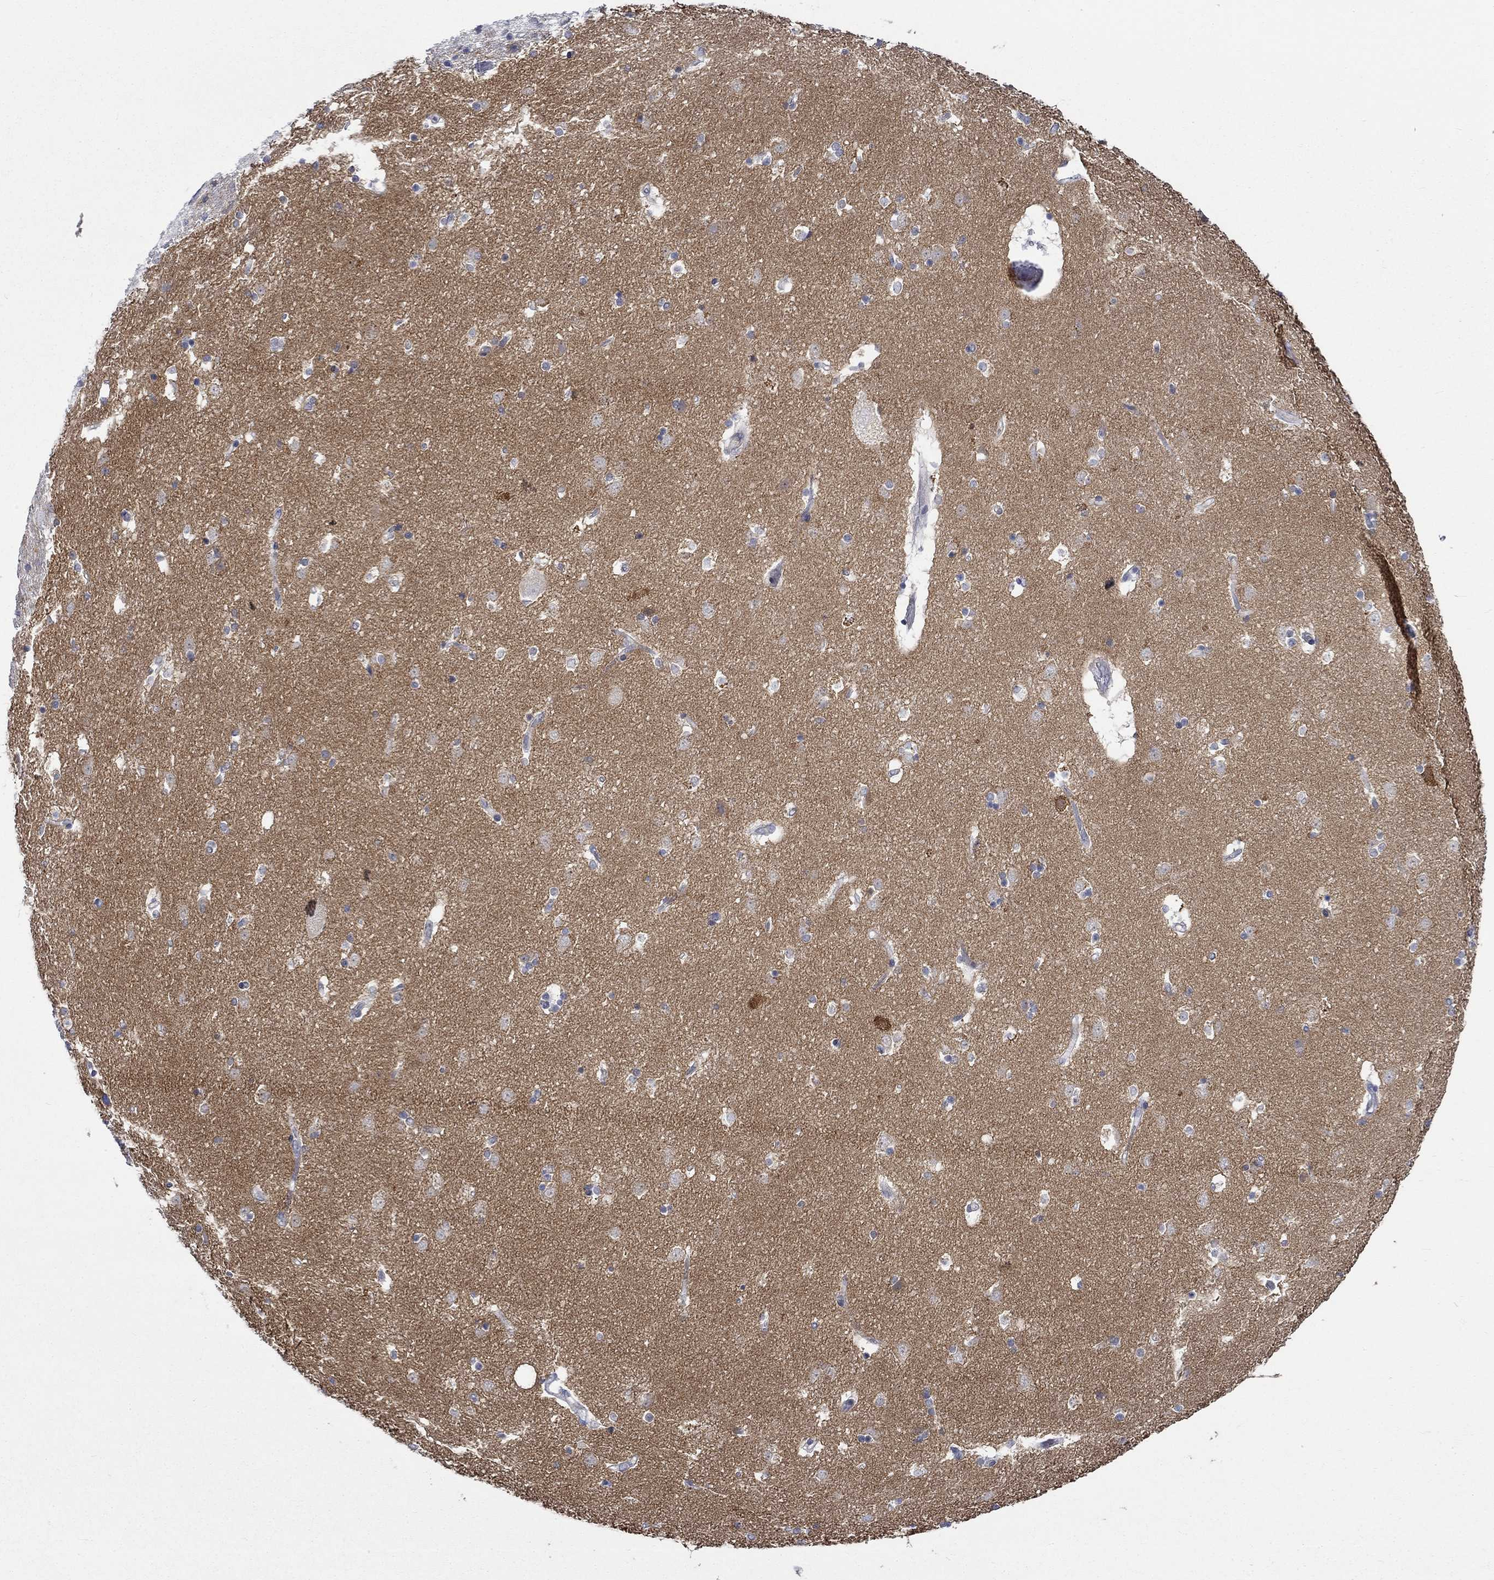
{"staining": {"intensity": "negative", "quantity": "none", "location": "none"}, "tissue": "caudate", "cell_type": "Glial cells", "image_type": "normal", "snomed": [{"axis": "morphology", "description": "Normal tissue, NOS"}, {"axis": "topography", "description": "Lateral ventricle wall"}], "caption": "Protein analysis of normal caudate demonstrates no significant expression in glial cells. Brightfield microscopy of immunohistochemistry stained with DAB (3,3'-diaminobenzidine) (brown) and hematoxylin (blue), captured at high magnification.", "gene": "WASF1", "patient": {"sex": "male", "age": 51}}